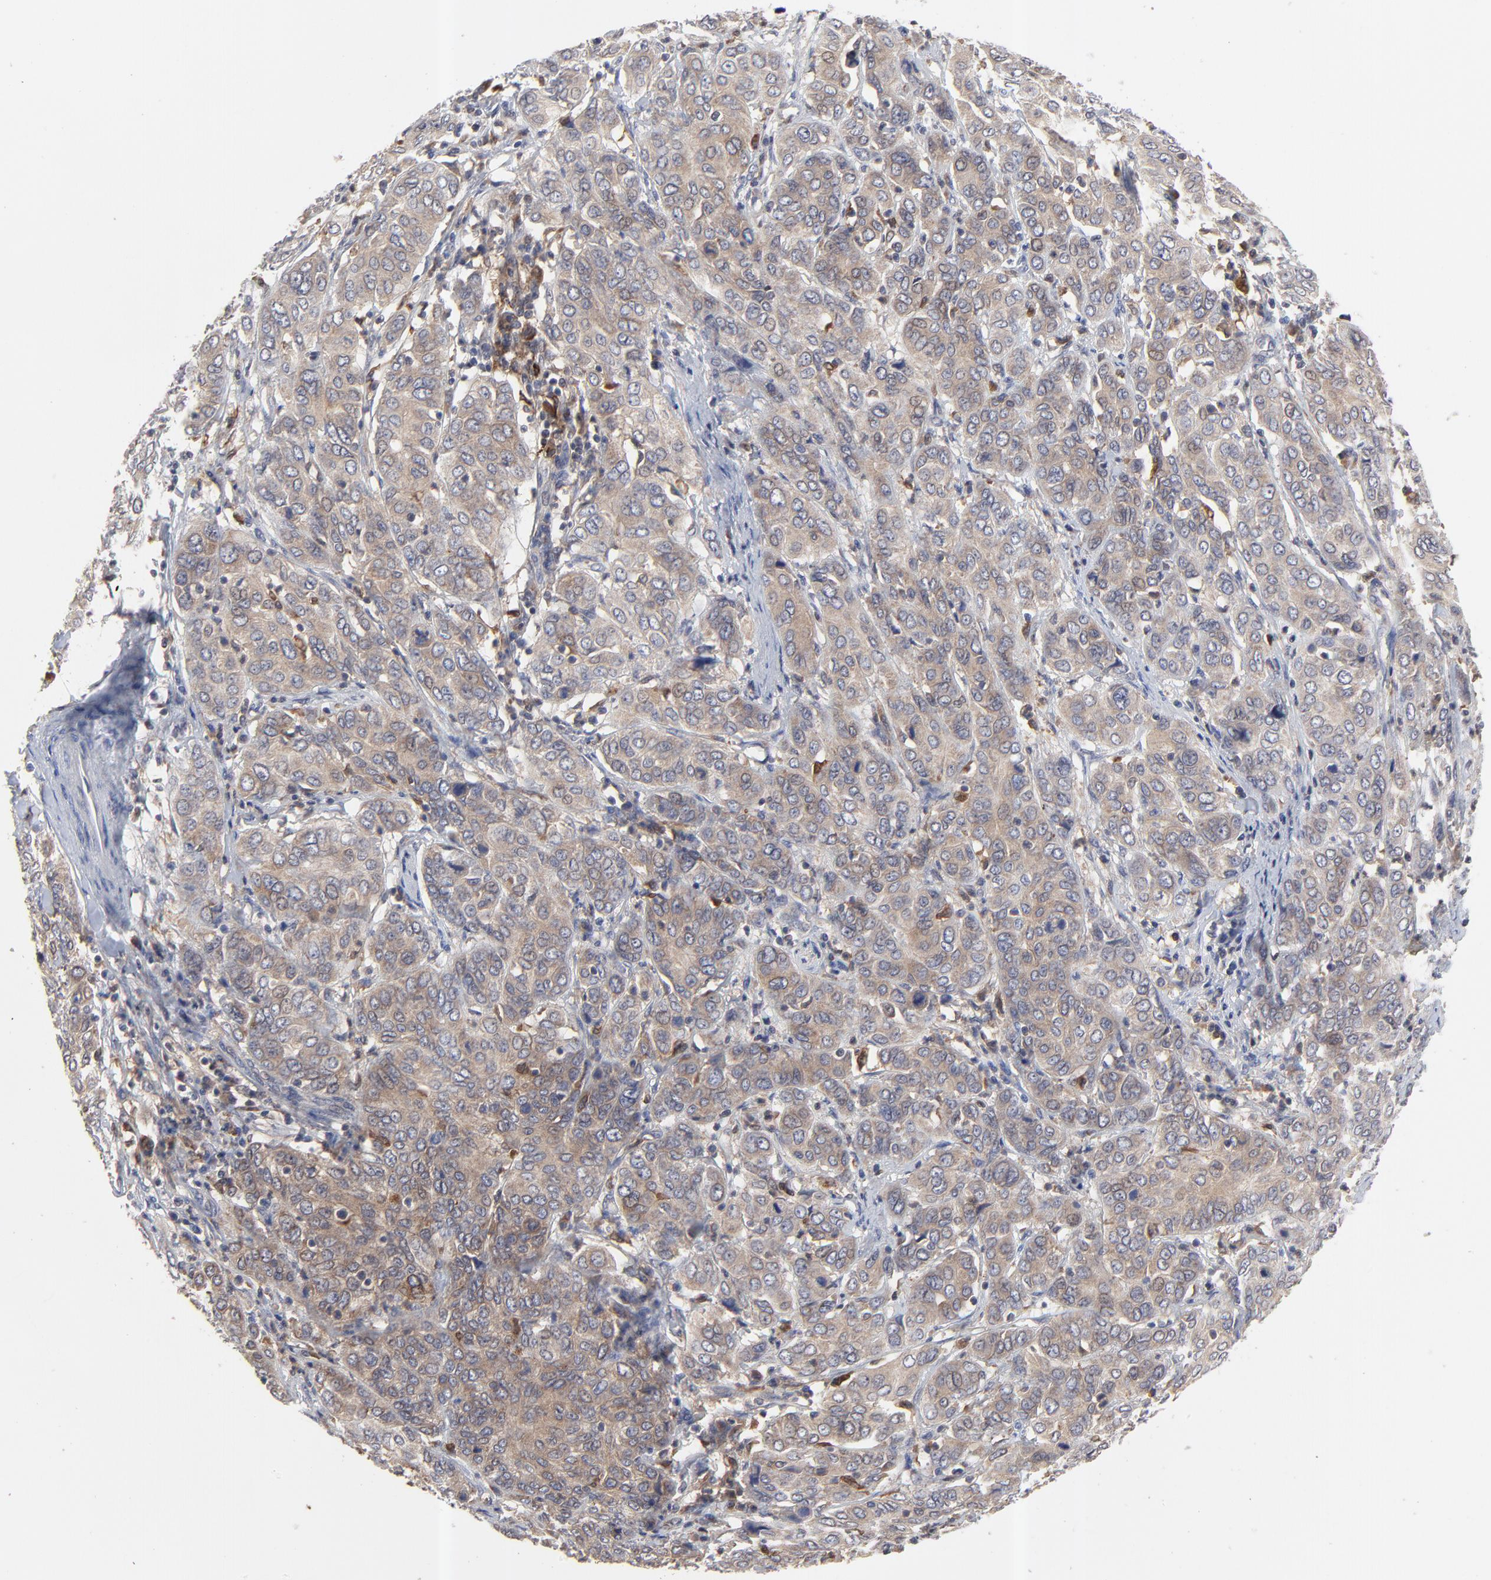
{"staining": {"intensity": "moderate", "quantity": ">75%", "location": "cytoplasmic/membranous"}, "tissue": "cervical cancer", "cell_type": "Tumor cells", "image_type": "cancer", "snomed": [{"axis": "morphology", "description": "Squamous cell carcinoma, NOS"}, {"axis": "topography", "description": "Cervix"}], "caption": "Squamous cell carcinoma (cervical) stained for a protein (brown) shows moderate cytoplasmic/membranous positive expression in about >75% of tumor cells.", "gene": "RAB9A", "patient": {"sex": "female", "age": 38}}